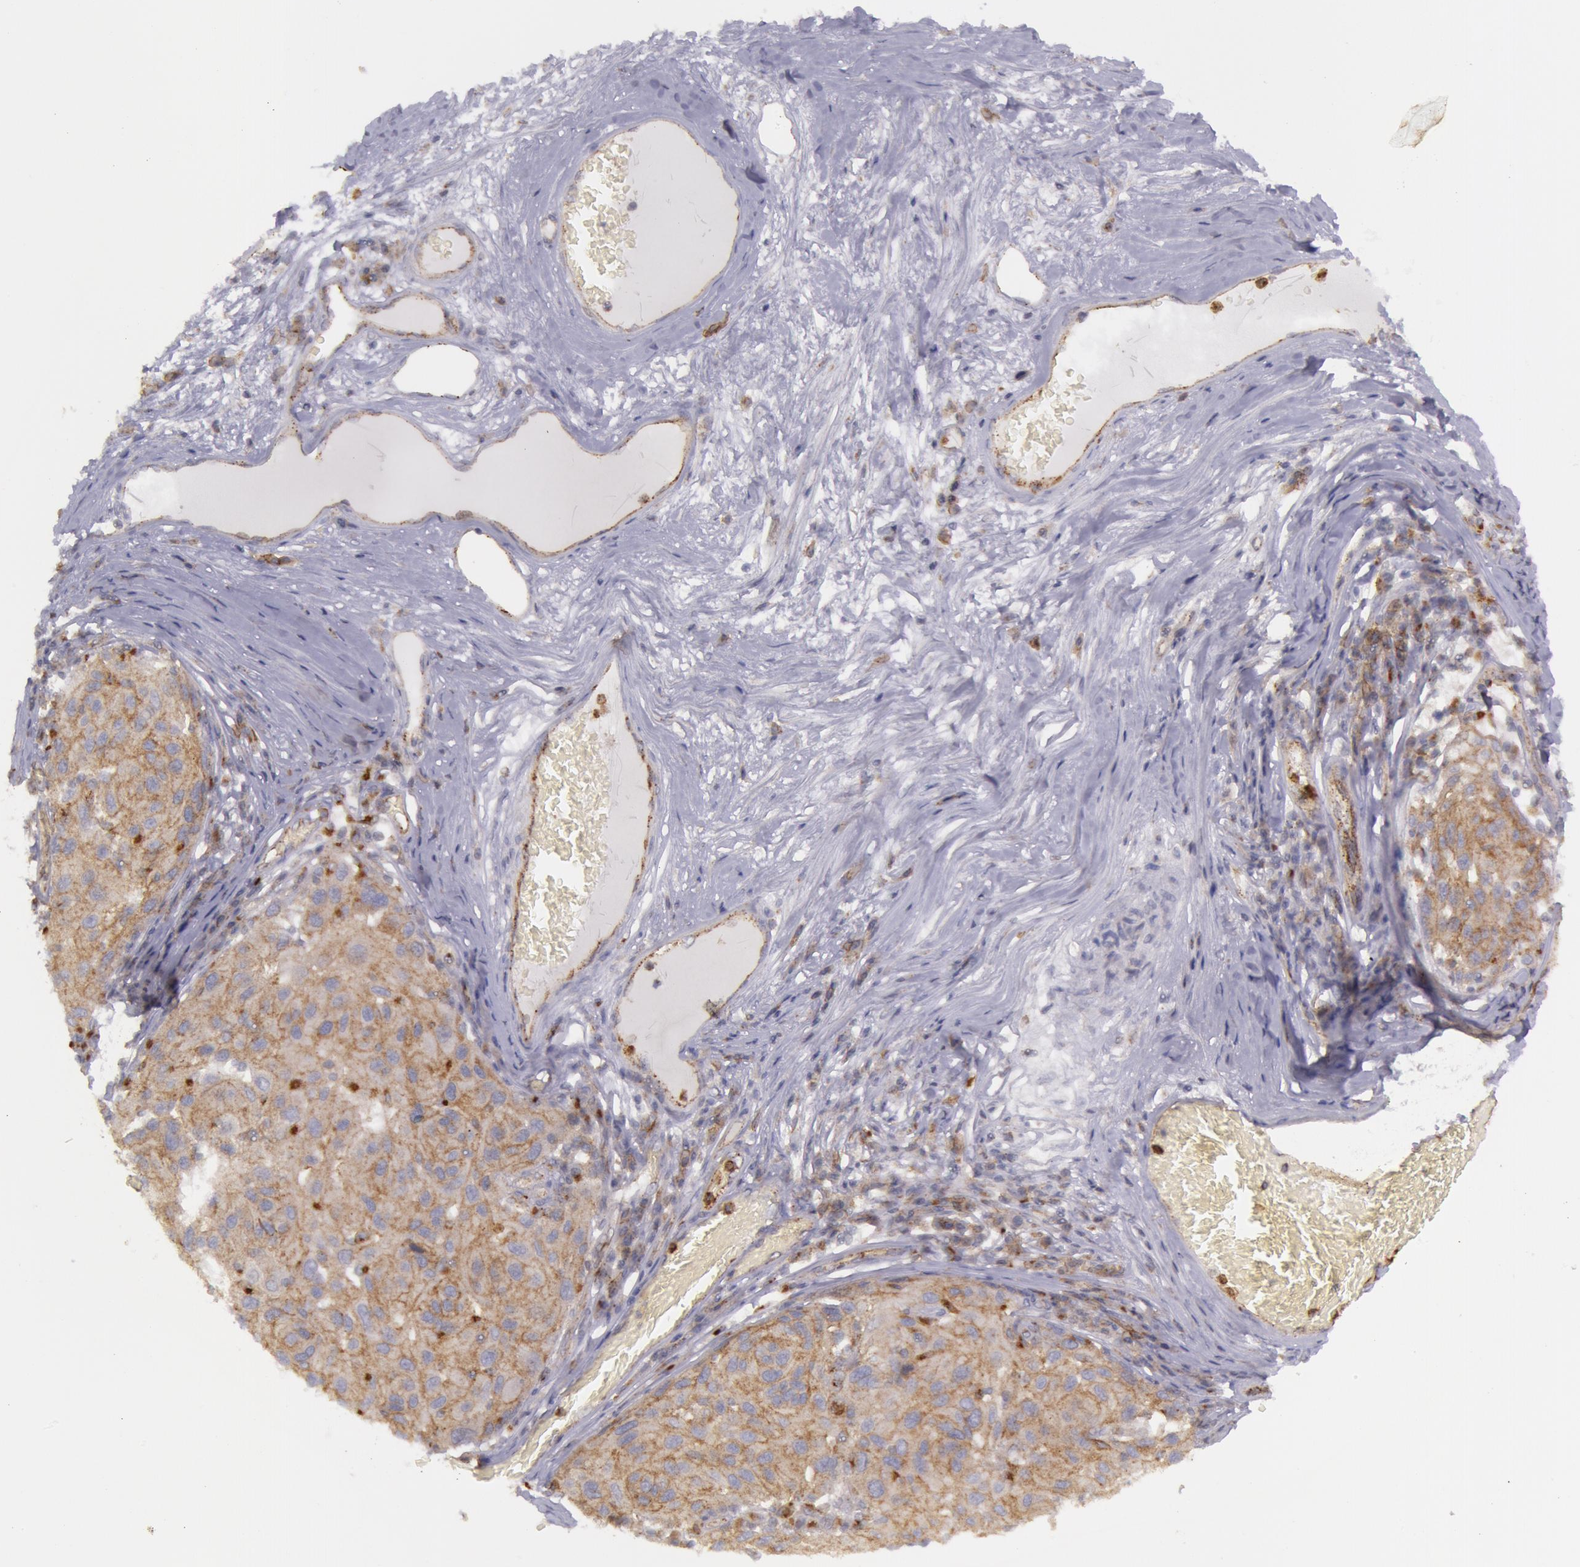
{"staining": {"intensity": "moderate", "quantity": ">75%", "location": "cytoplasmic/membranous"}, "tissue": "melanoma", "cell_type": "Tumor cells", "image_type": "cancer", "snomed": [{"axis": "morphology", "description": "Malignant melanoma, NOS"}, {"axis": "topography", "description": "Skin"}], "caption": "IHC of human malignant melanoma reveals medium levels of moderate cytoplasmic/membranous expression in approximately >75% of tumor cells.", "gene": "FLOT2", "patient": {"sex": "female", "age": 77}}